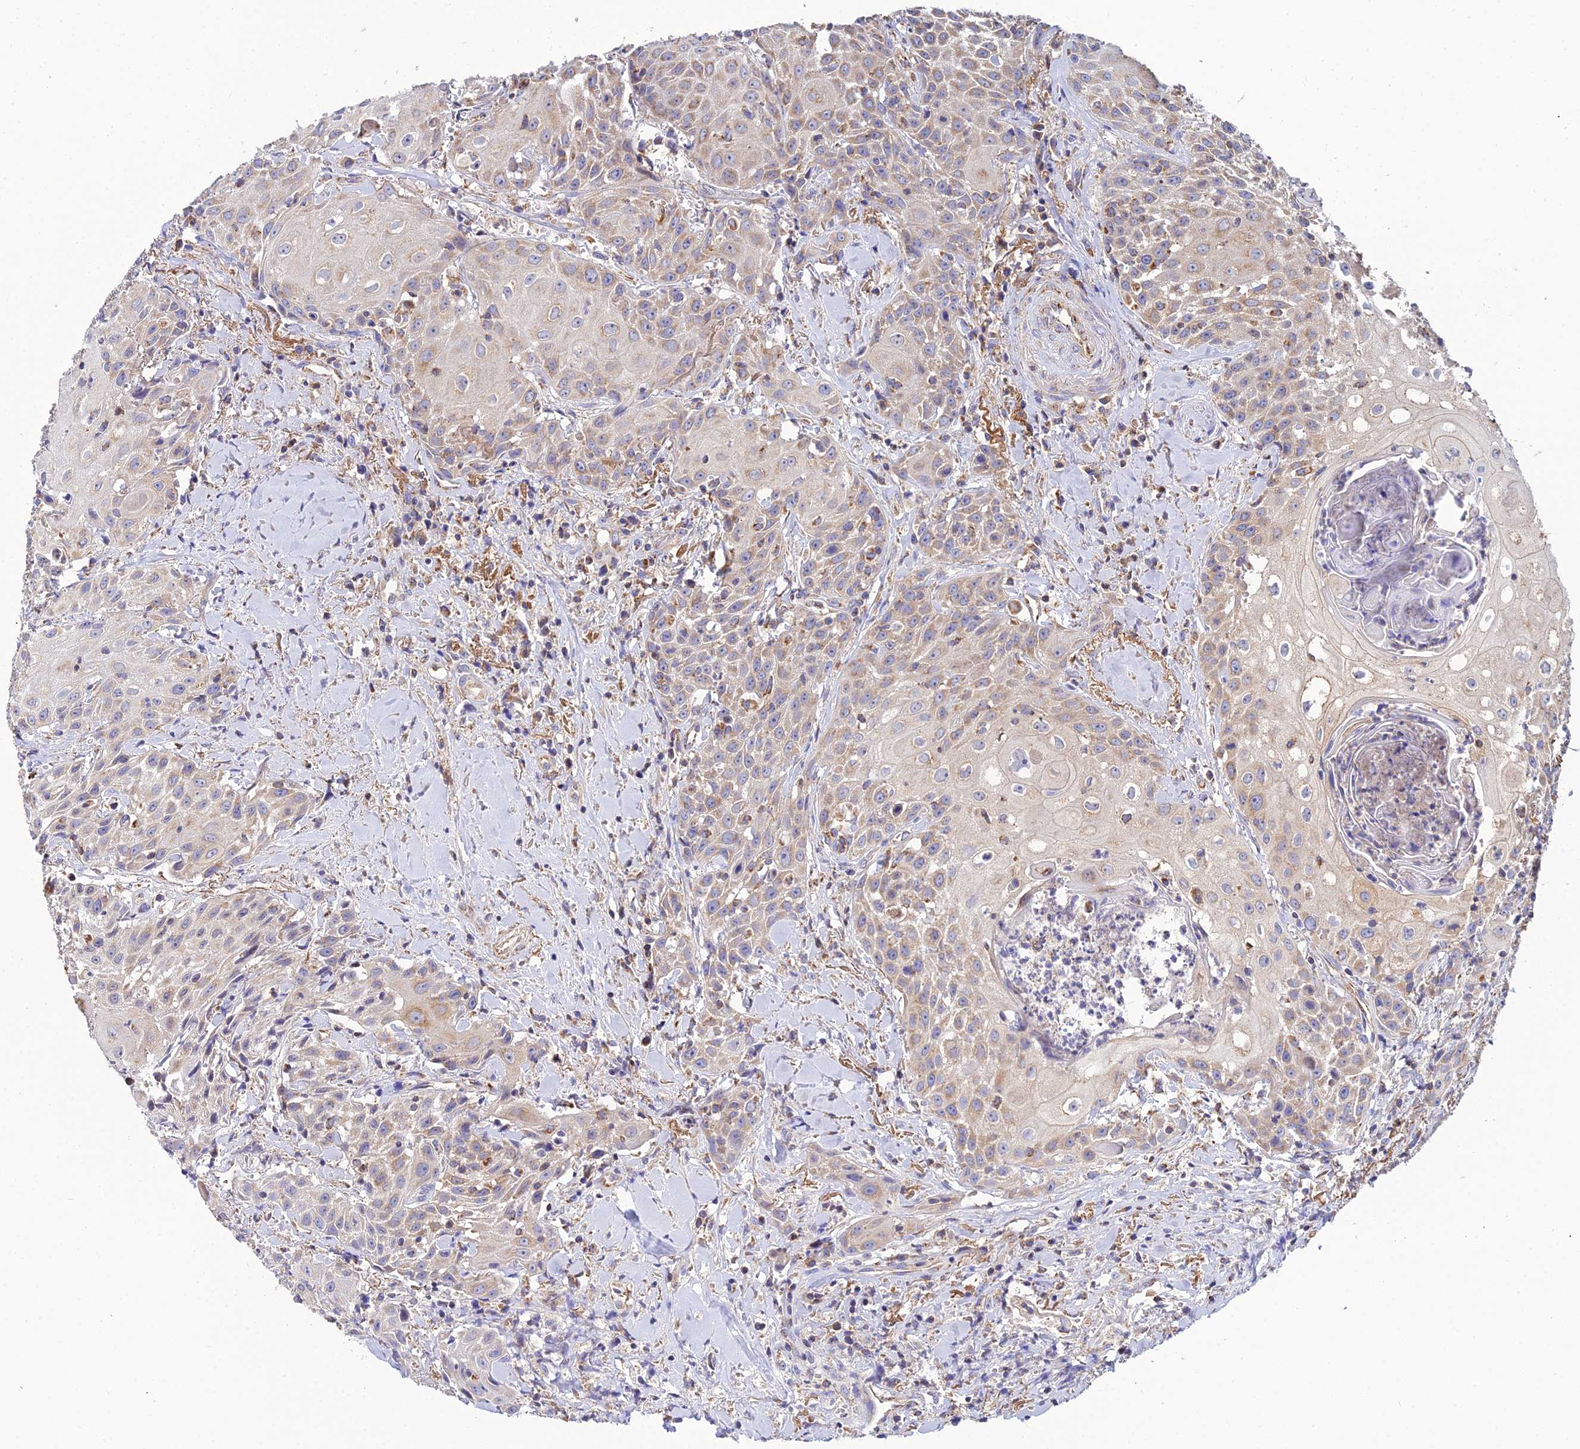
{"staining": {"intensity": "weak", "quantity": "25%-75%", "location": "cytoplasmic/membranous"}, "tissue": "head and neck cancer", "cell_type": "Tumor cells", "image_type": "cancer", "snomed": [{"axis": "morphology", "description": "Squamous cell carcinoma, NOS"}, {"axis": "topography", "description": "Oral tissue"}, {"axis": "topography", "description": "Head-Neck"}], "caption": "Protein expression analysis of head and neck cancer (squamous cell carcinoma) exhibits weak cytoplasmic/membranous staining in about 25%-75% of tumor cells. (Brightfield microscopy of DAB IHC at high magnification).", "gene": "NIPSNAP3A", "patient": {"sex": "female", "age": 82}}